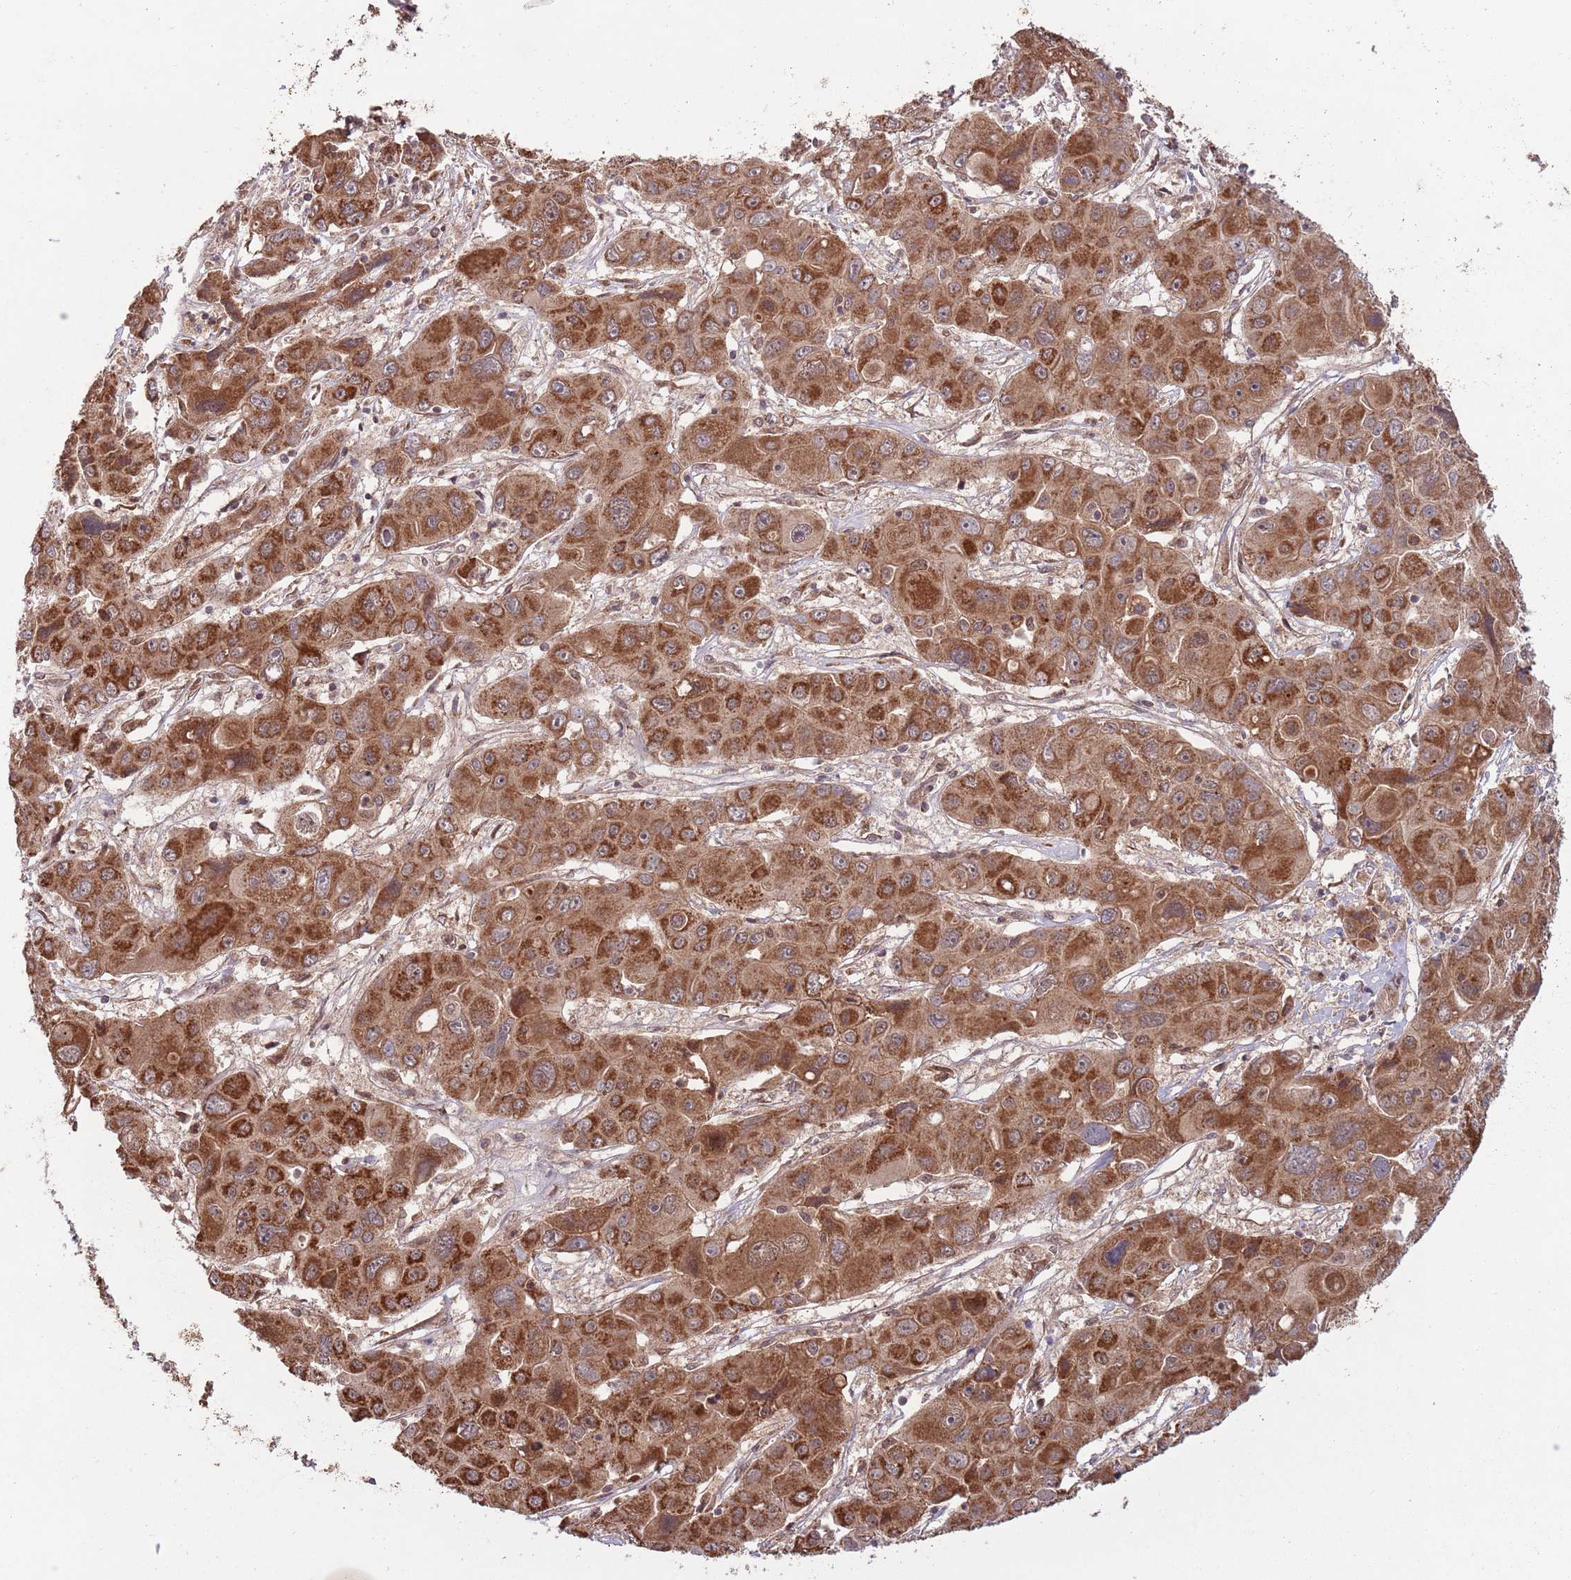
{"staining": {"intensity": "strong", "quantity": ">75%", "location": "cytoplasmic/membranous"}, "tissue": "liver cancer", "cell_type": "Tumor cells", "image_type": "cancer", "snomed": [{"axis": "morphology", "description": "Cholangiocarcinoma"}, {"axis": "topography", "description": "Liver"}], "caption": "Immunohistochemistry (IHC) micrograph of neoplastic tissue: human cholangiocarcinoma (liver) stained using IHC shows high levels of strong protein expression localized specifically in the cytoplasmic/membranous of tumor cells, appearing as a cytoplasmic/membranous brown color.", "gene": "MFNG", "patient": {"sex": "male", "age": 67}}